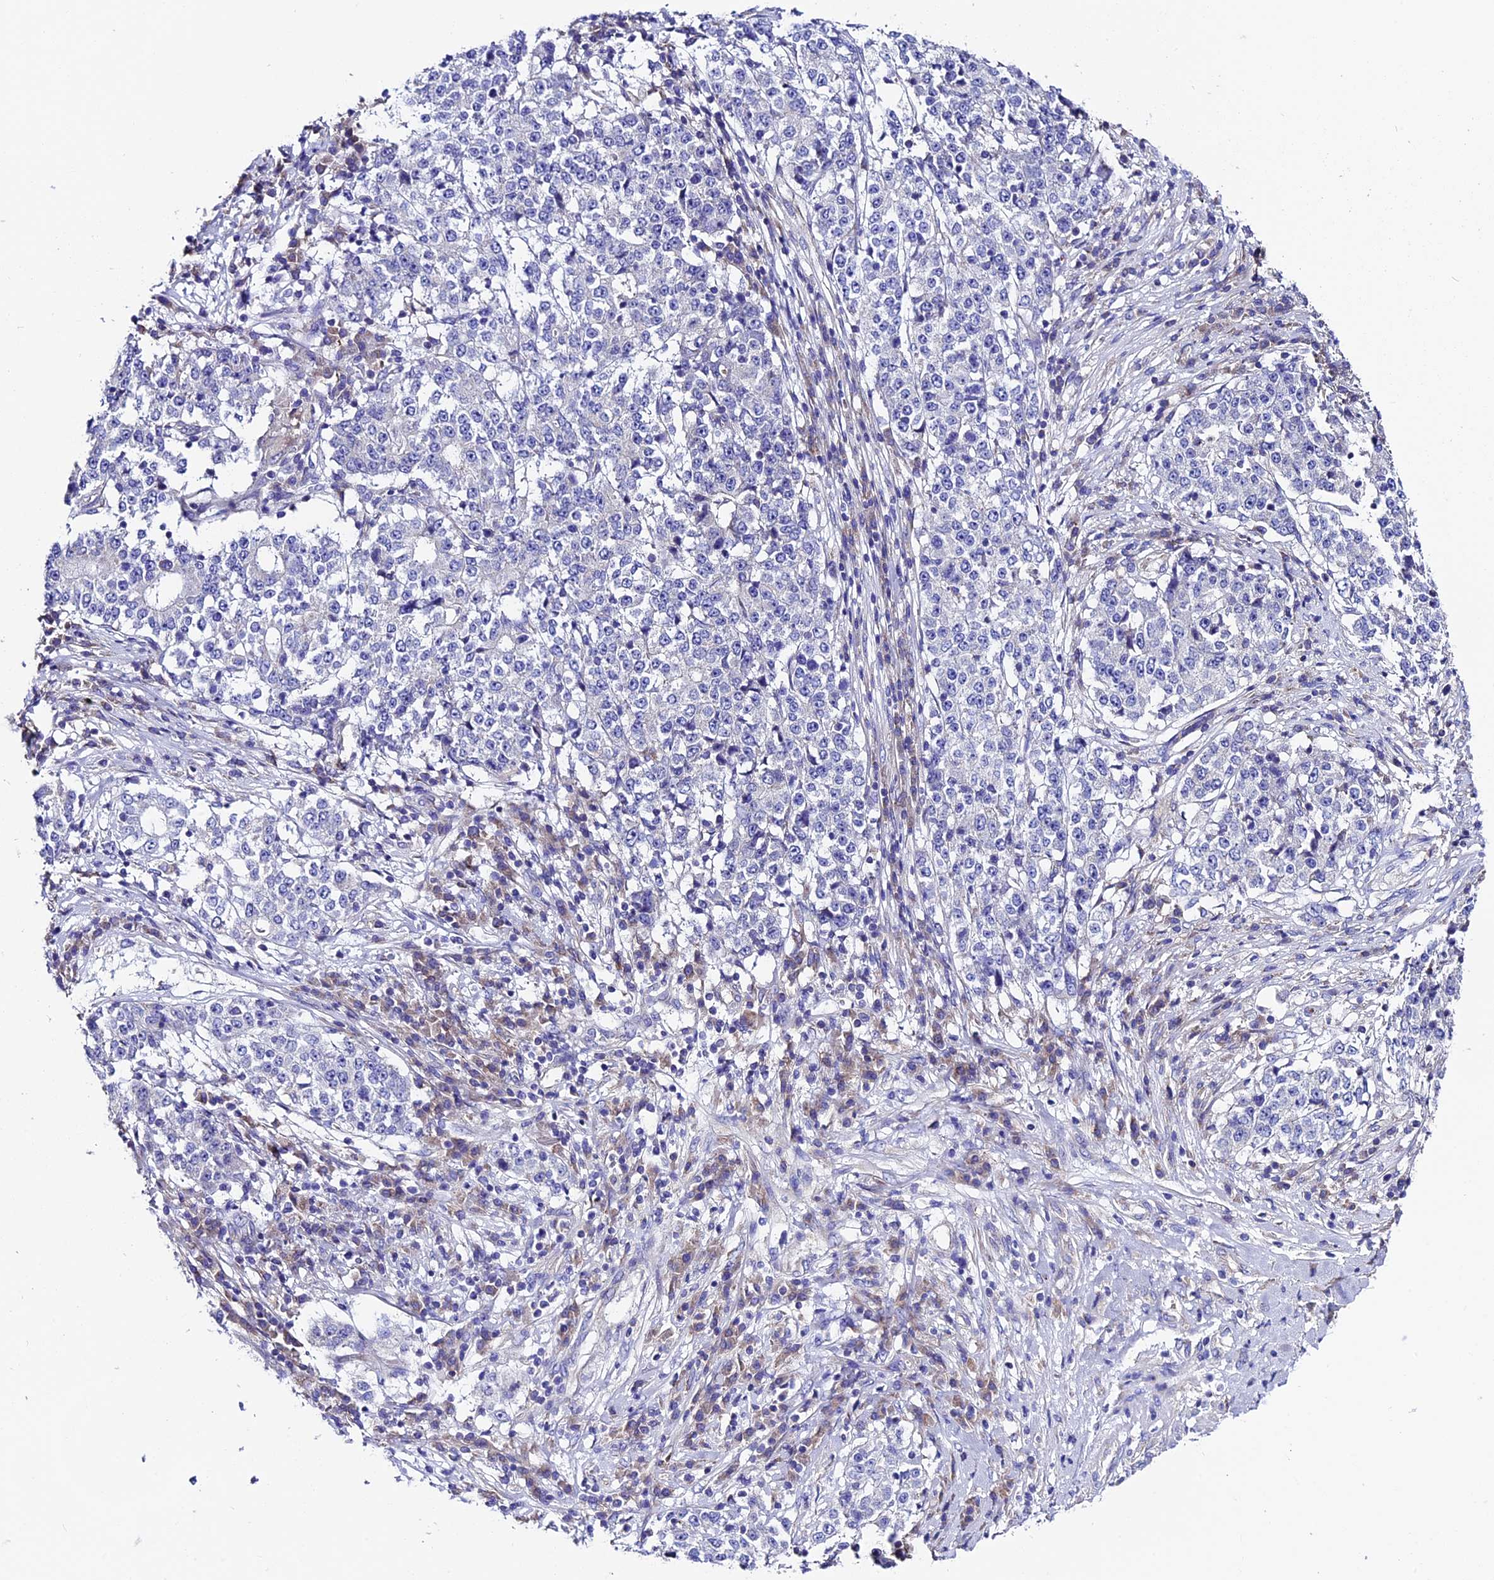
{"staining": {"intensity": "negative", "quantity": "none", "location": "none"}, "tissue": "stomach cancer", "cell_type": "Tumor cells", "image_type": "cancer", "snomed": [{"axis": "morphology", "description": "Adenocarcinoma, NOS"}, {"axis": "topography", "description": "Stomach"}], "caption": "This image is of stomach adenocarcinoma stained with immunohistochemistry to label a protein in brown with the nuclei are counter-stained blue. There is no expression in tumor cells.", "gene": "COMTD1", "patient": {"sex": "male", "age": 59}}